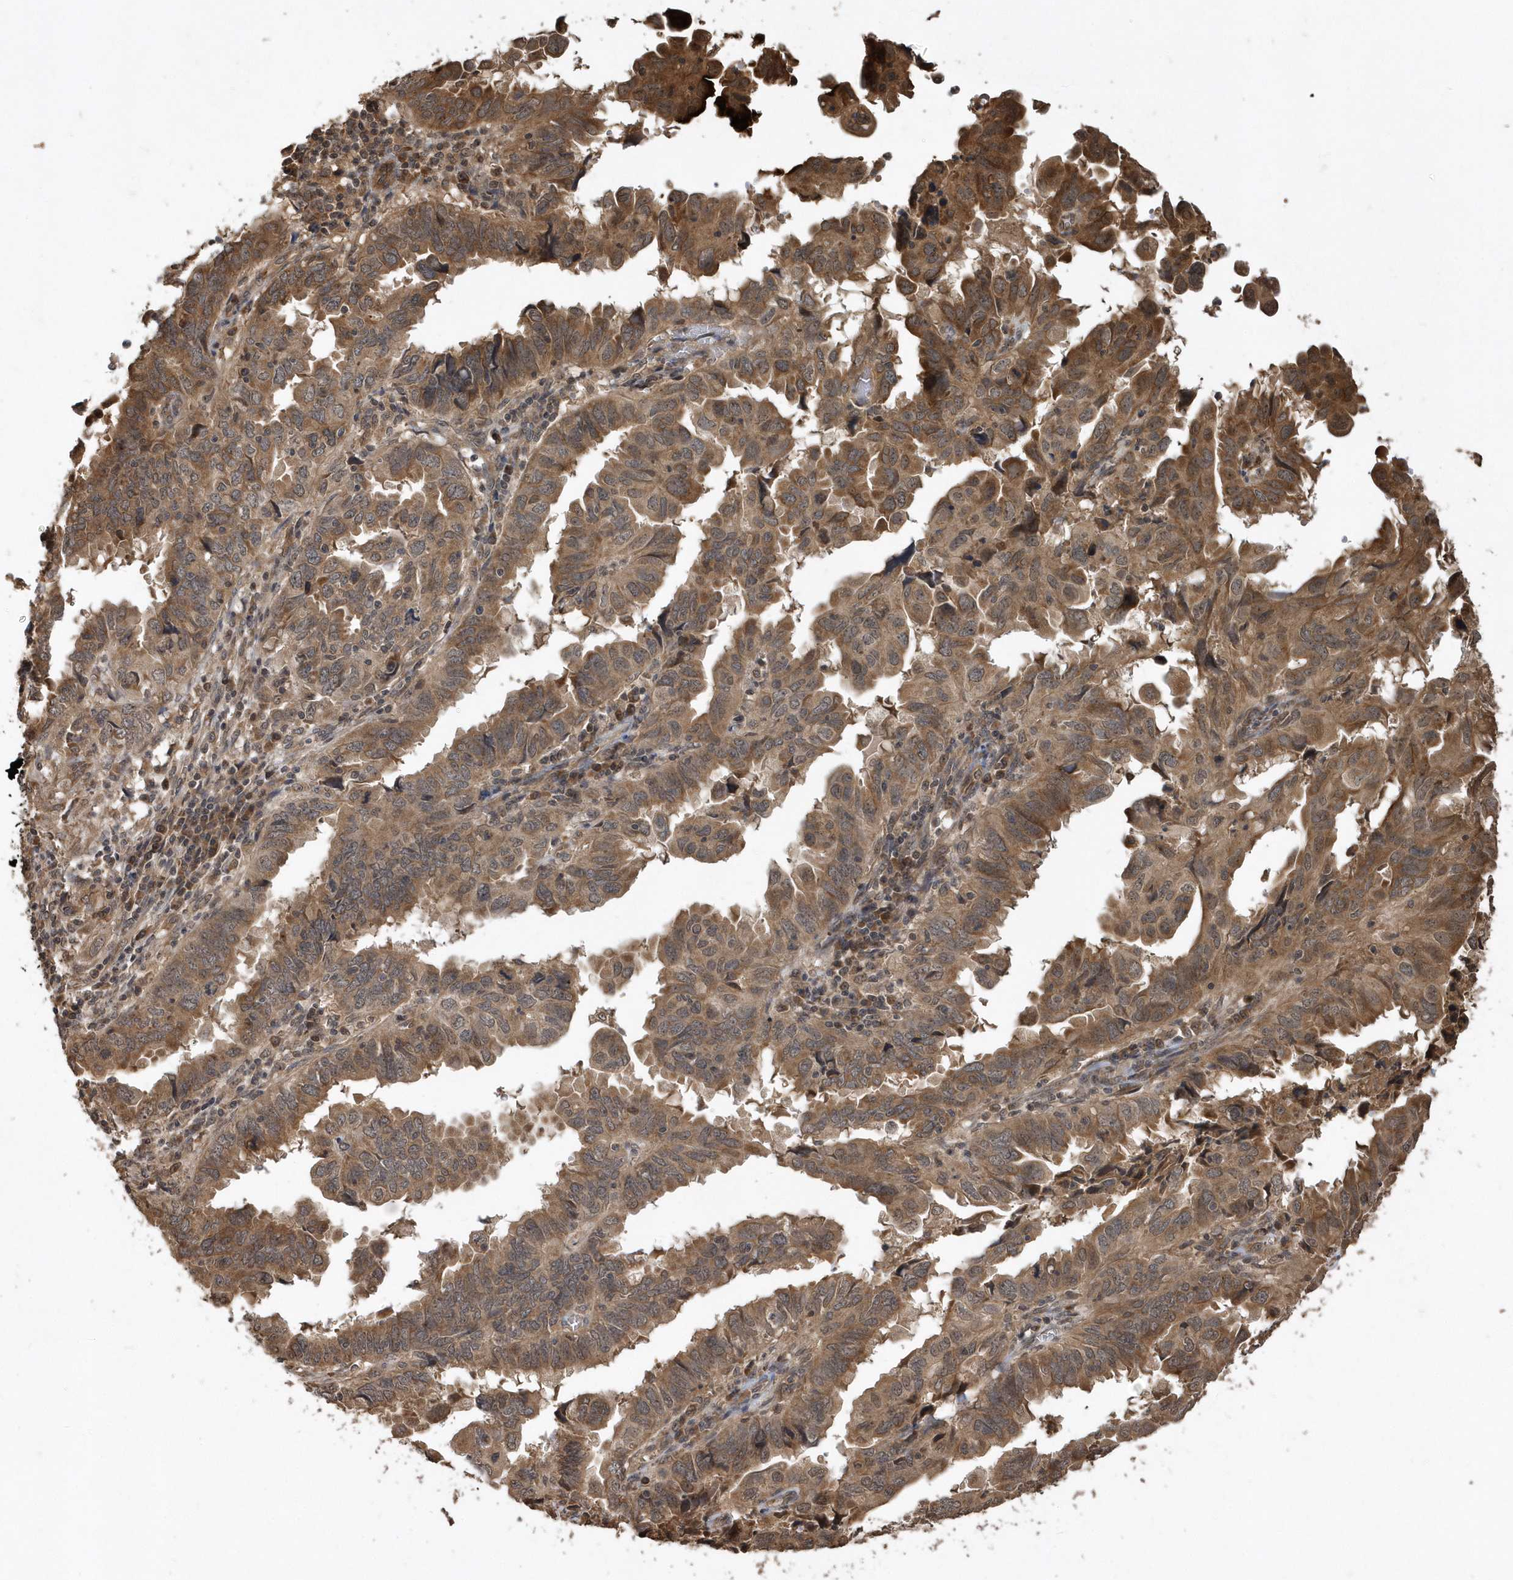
{"staining": {"intensity": "moderate", "quantity": ">75%", "location": "cytoplasmic/membranous"}, "tissue": "endometrial cancer", "cell_type": "Tumor cells", "image_type": "cancer", "snomed": [{"axis": "morphology", "description": "Adenocarcinoma, NOS"}, {"axis": "topography", "description": "Uterus"}], "caption": "A brown stain highlights moderate cytoplasmic/membranous staining of a protein in human adenocarcinoma (endometrial) tumor cells. (Stains: DAB in brown, nuclei in blue, Microscopy: brightfield microscopy at high magnification).", "gene": "WASHC5", "patient": {"sex": "female", "age": 77}}